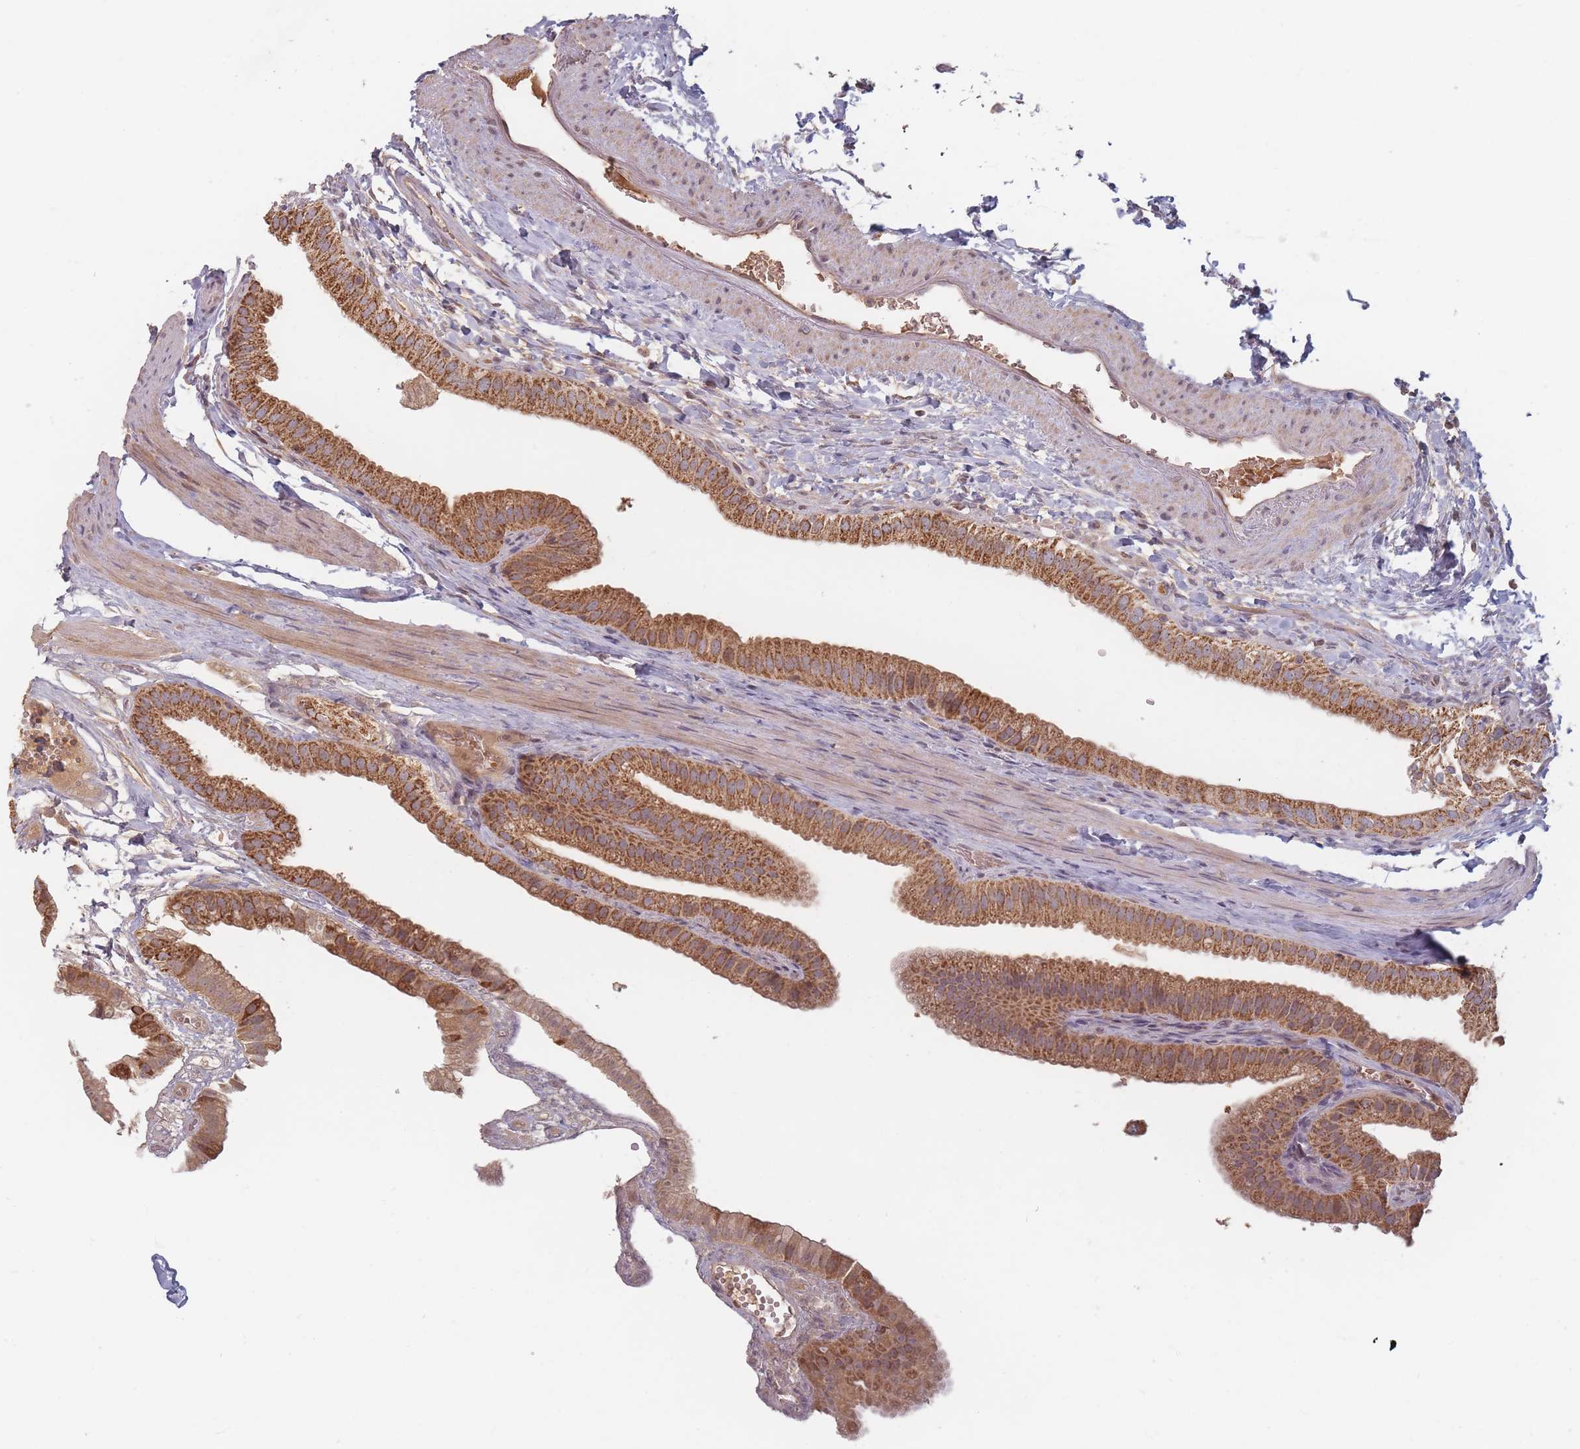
{"staining": {"intensity": "strong", "quantity": ">75%", "location": "cytoplasmic/membranous"}, "tissue": "gallbladder", "cell_type": "Glandular cells", "image_type": "normal", "snomed": [{"axis": "morphology", "description": "Normal tissue, NOS"}, {"axis": "topography", "description": "Gallbladder"}], "caption": "Protein expression analysis of benign human gallbladder reveals strong cytoplasmic/membranous positivity in approximately >75% of glandular cells. (Stains: DAB in brown, nuclei in blue, Microscopy: brightfield microscopy at high magnification).", "gene": "OR2M4", "patient": {"sex": "female", "age": 61}}